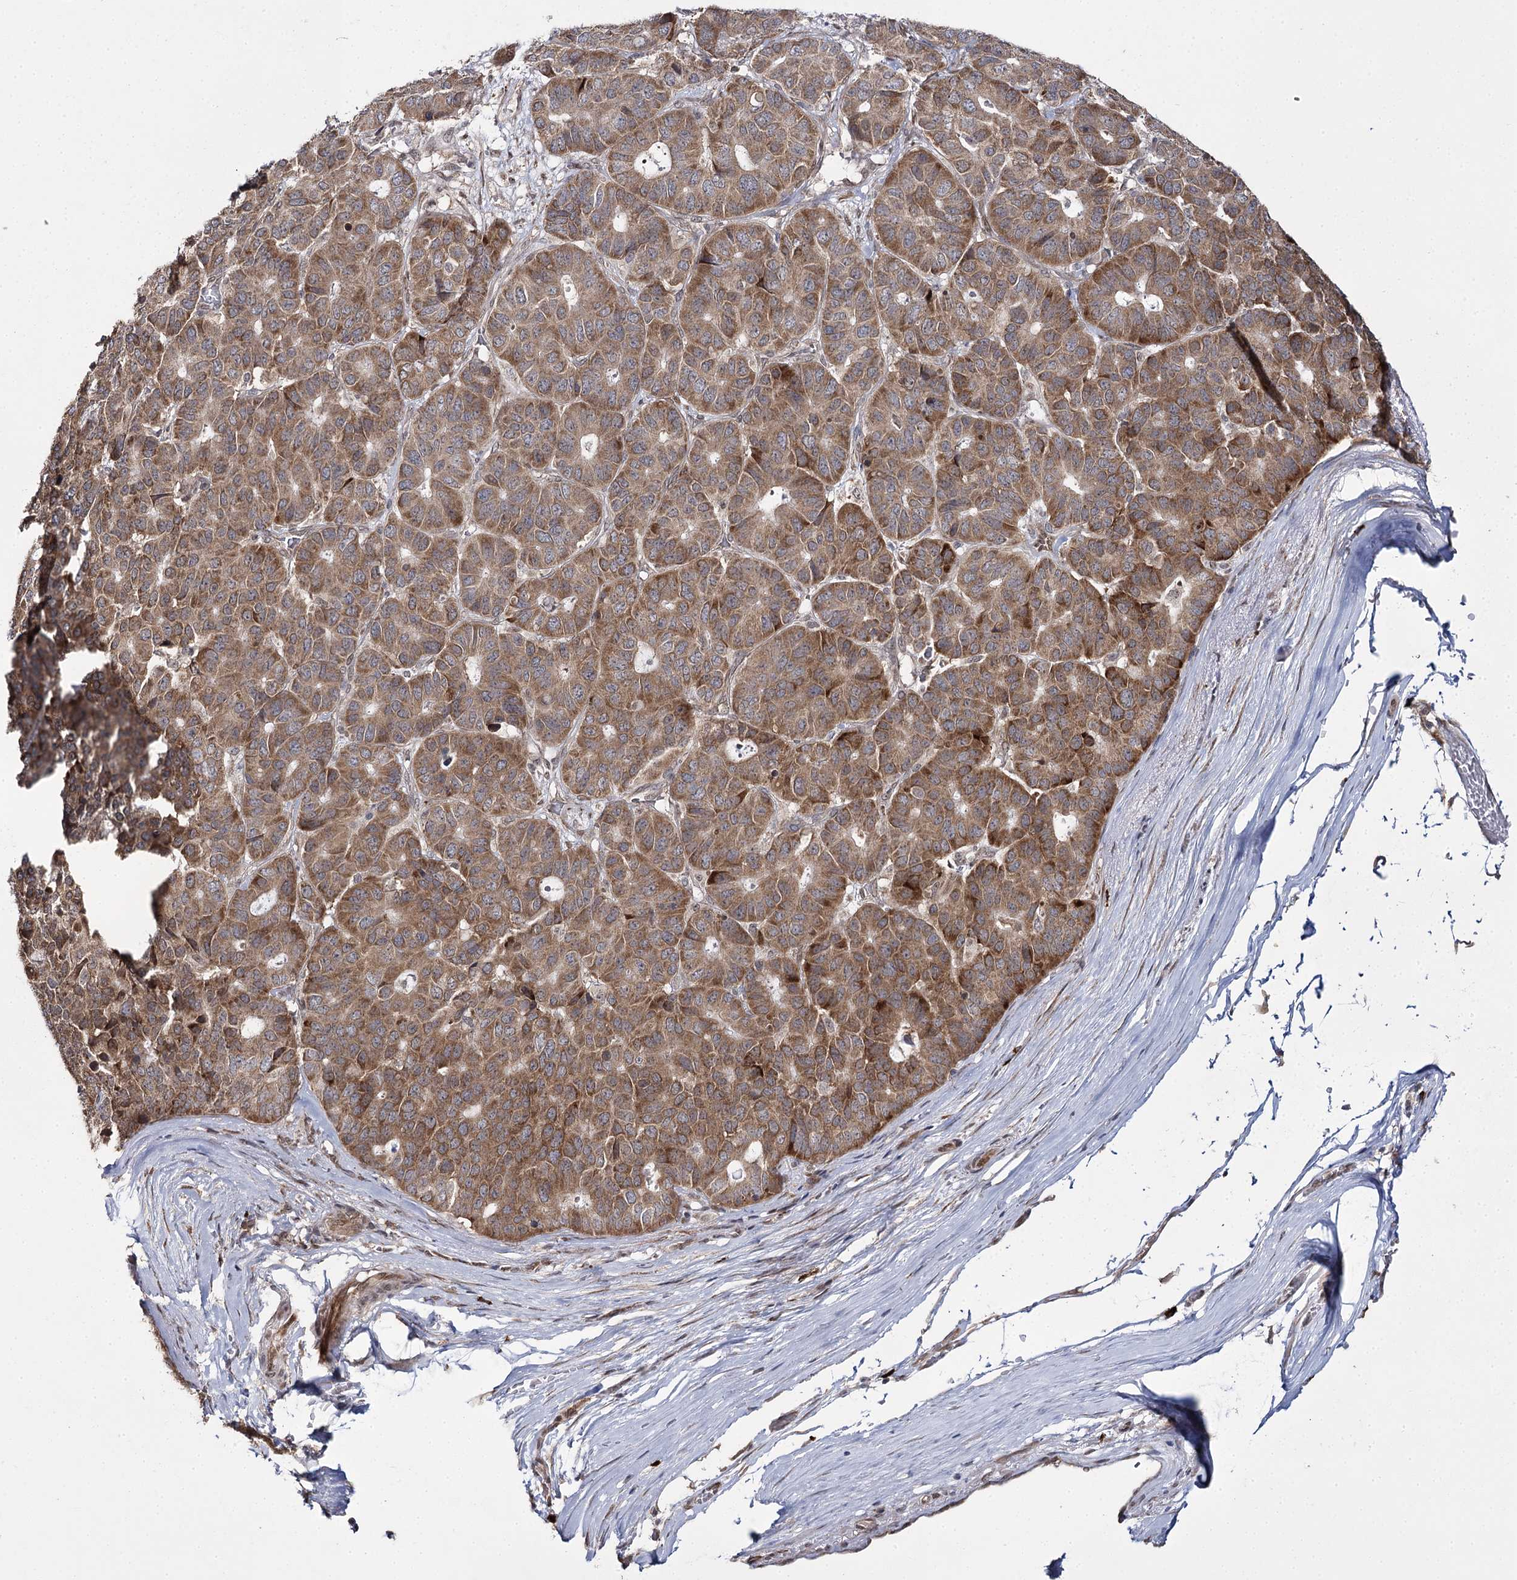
{"staining": {"intensity": "moderate", "quantity": ">75%", "location": "cytoplasmic/membranous"}, "tissue": "pancreatic cancer", "cell_type": "Tumor cells", "image_type": "cancer", "snomed": [{"axis": "morphology", "description": "Adenocarcinoma, NOS"}, {"axis": "topography", "description": "Pancreas"}], "caption": "A histopathology image of human pancreatic adenocarcinoma stained for a protein reveals moderate cytoplasmic/membranous brown staining in tumor cells. (Stains: DAB in brown, nuclei in blue, Microscopy: brightfield microscopy at high magnification).", "gene": "TRNT1", "patient": {"sex": "male", "age": 50}}